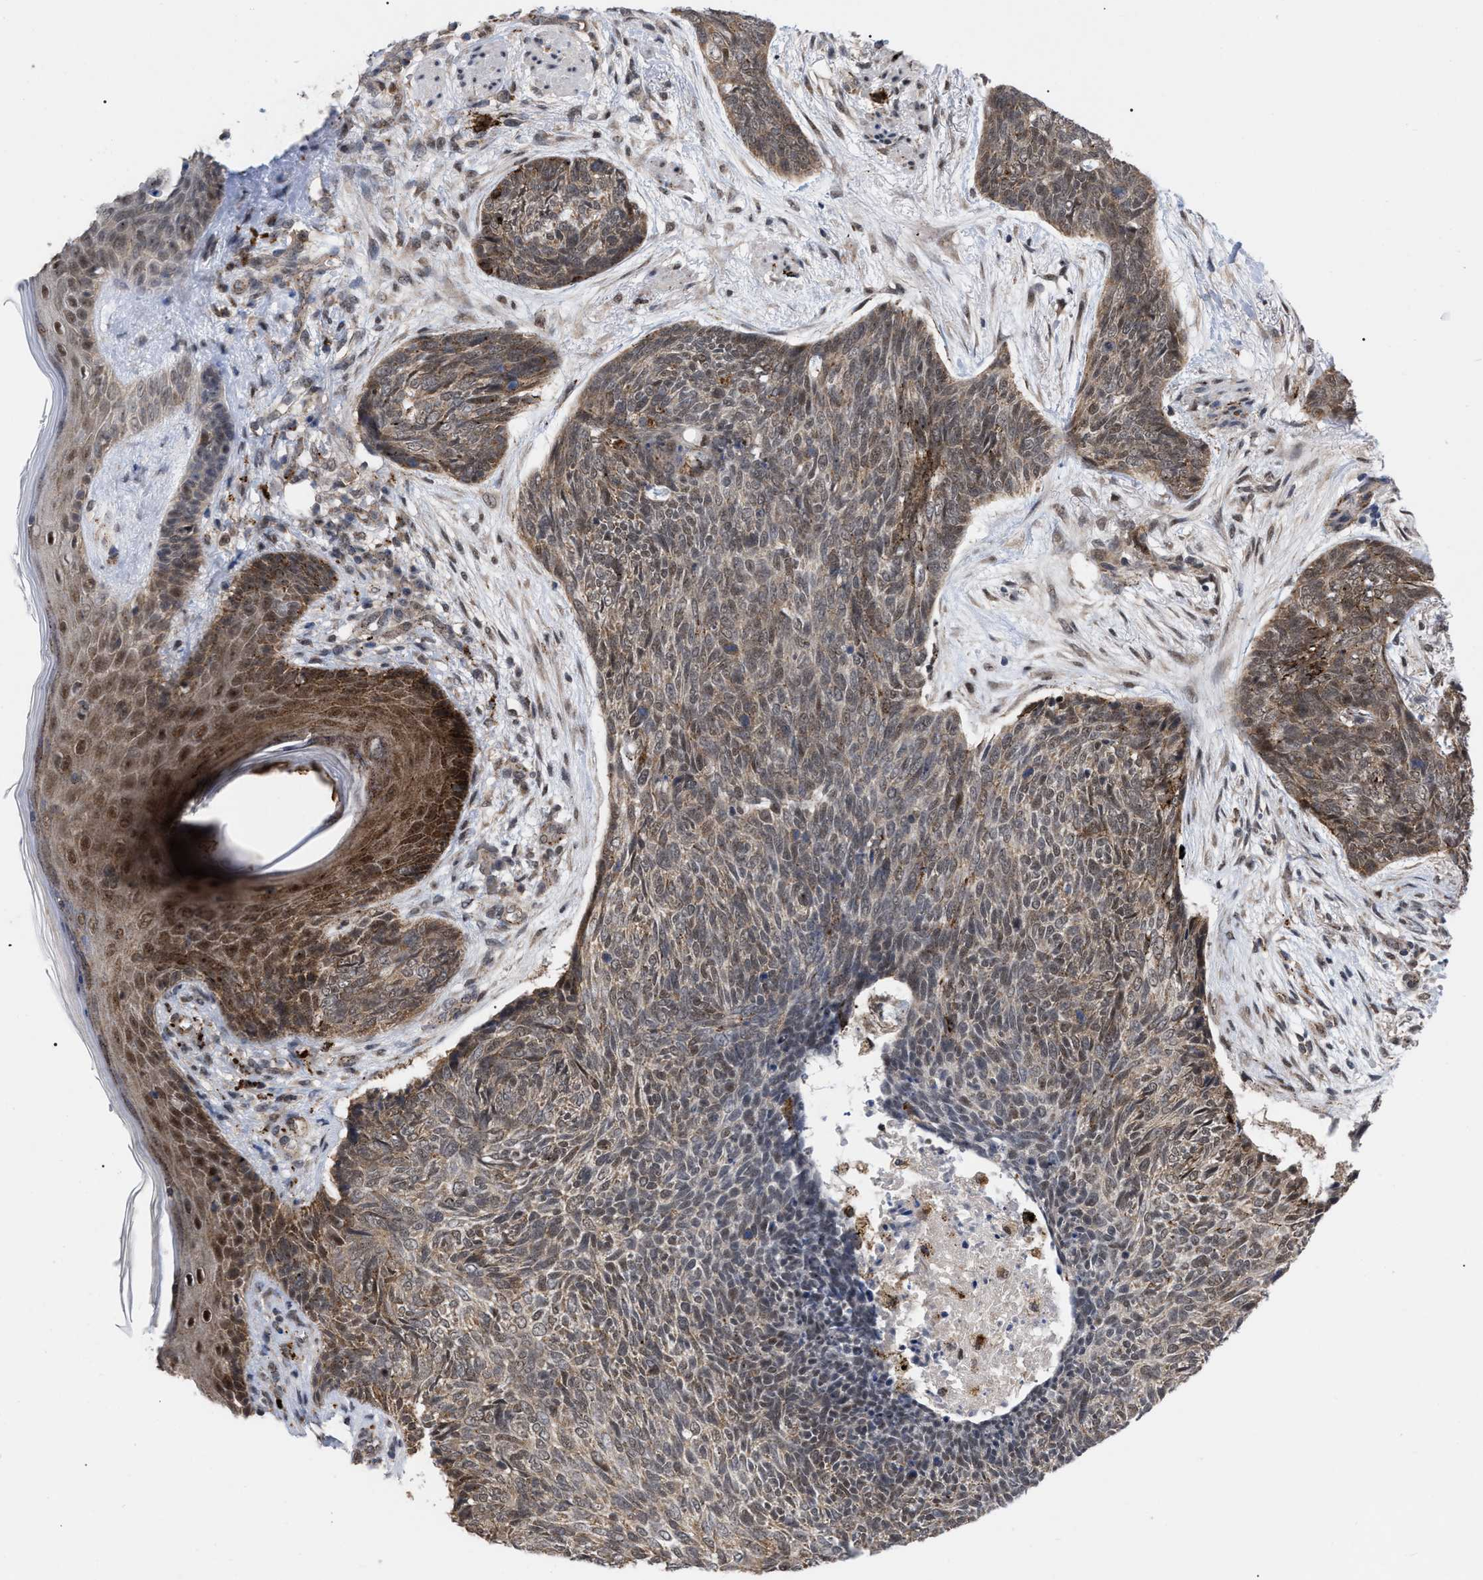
{"staining": {"intensity": "moderate", "quantity": ">75%", "location": "cytoplasmic/membranous,nuclear"}, "tissue": "skin cancer", "cell_type": "Tumor cells", "image_type": "cancer", "snomed": [{"axis": "morphology", "description": "Basal cell carcinoma"}, {"axis": "topography", "description": "Skin"}], "caption": "Protein expression analysis of skin cancer displays moderate cytoplasmic/membranous and nuclear staining in approximately >75% of tumor cells.", "gene": "UPF1", "patient": {"sex": "female", "age": 84}}